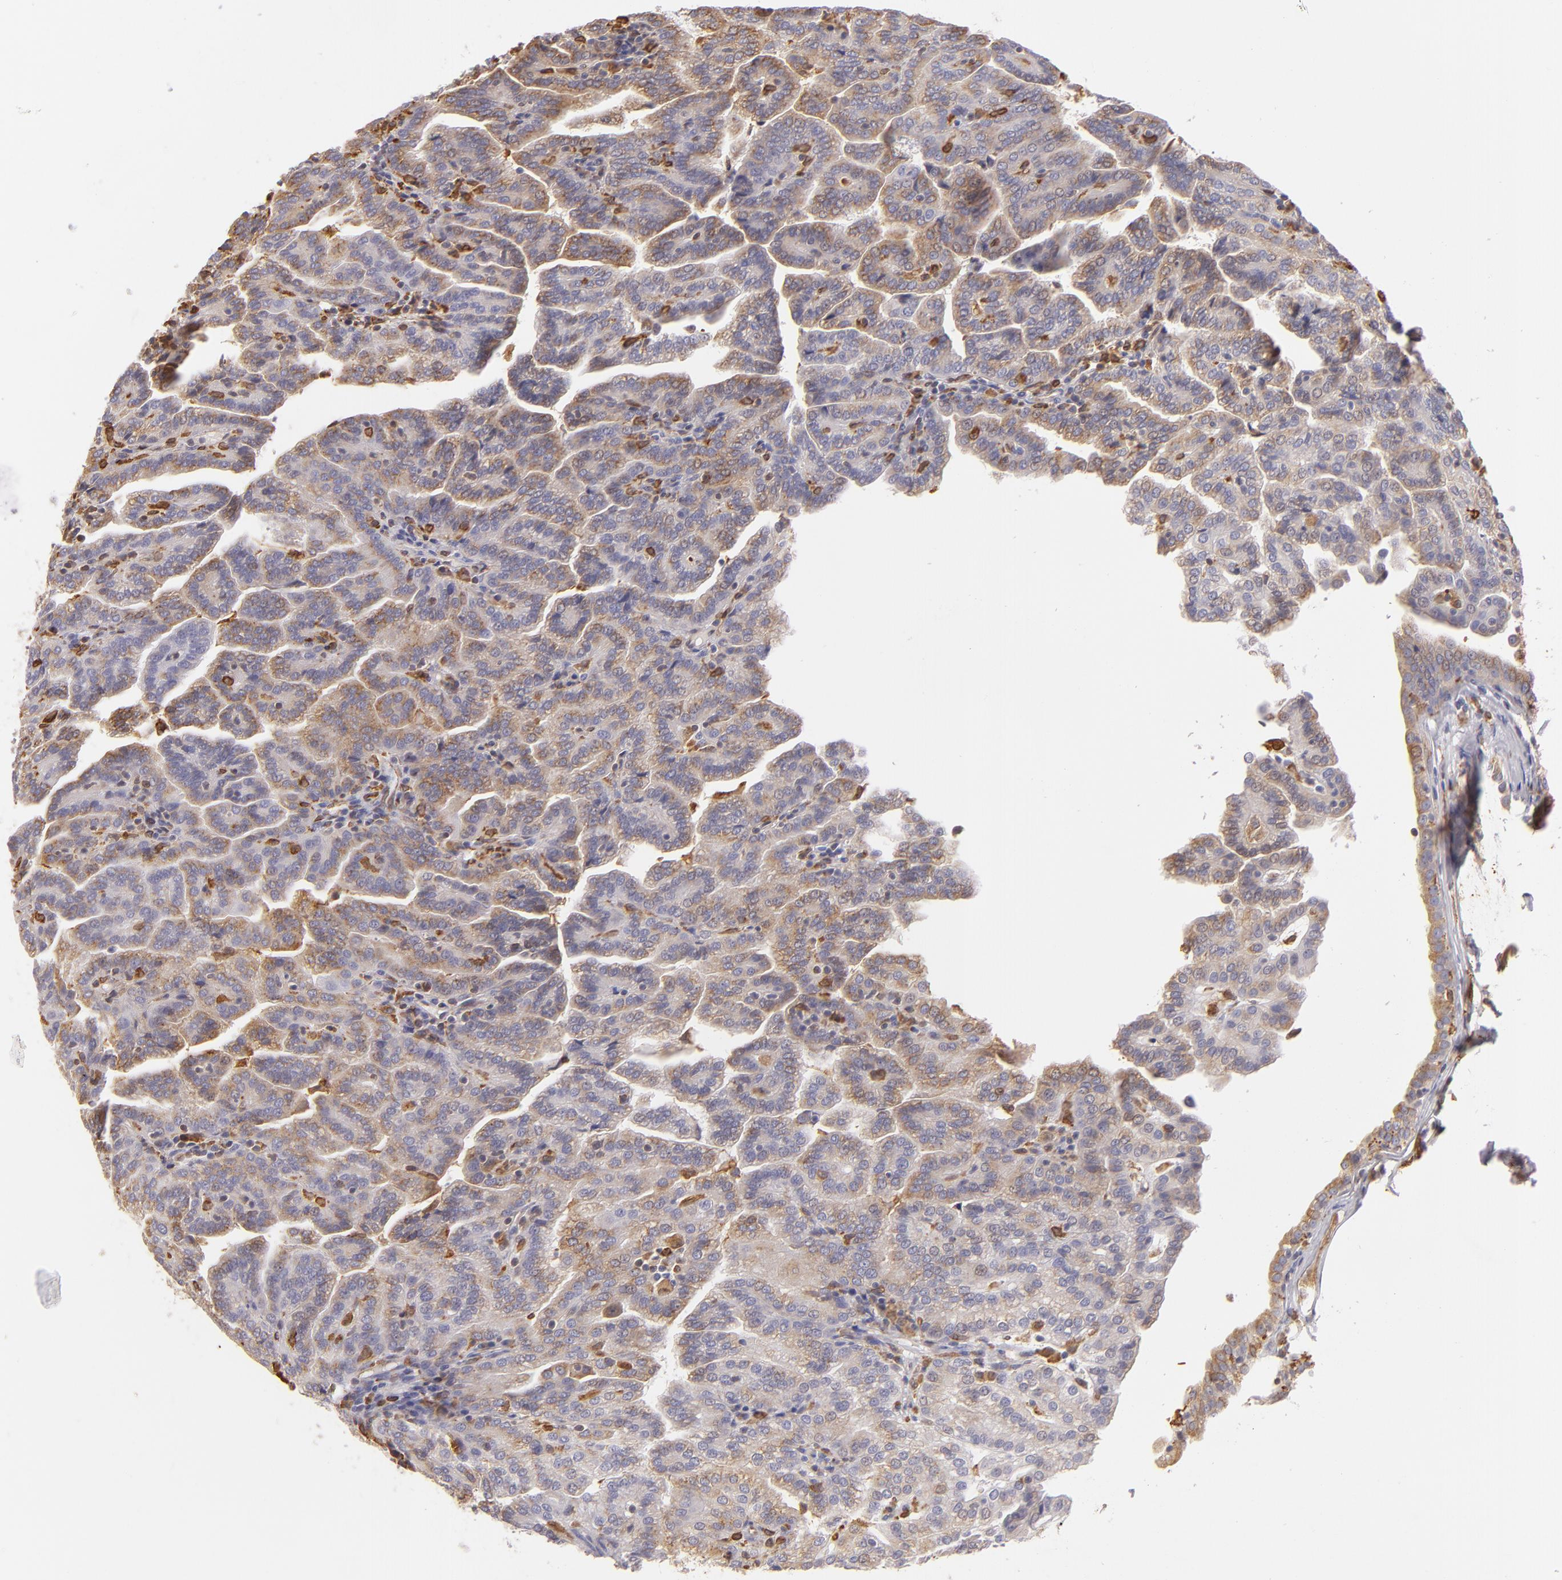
{"staining": {"intensity": "weak", "quantity": "25%-75%", "location": "cytoplasmic/membranous"}, "tissue": "renal cancer", "cell_type": "Tumor cells", "image_type": "cancer", "snomed": [{"axis": "morphology", "description": "Adenocarcinoma, NOS"}, {"axis": "topography", "description": "Kidney"}], "caption": "Tumor cells display low levels of weak cytoplasmic/membranous staining in about 25%-75% of cells in adenocarcinoma (renal).", "gene": "CD74", "patient": {"sex": "male", "age": 61}}